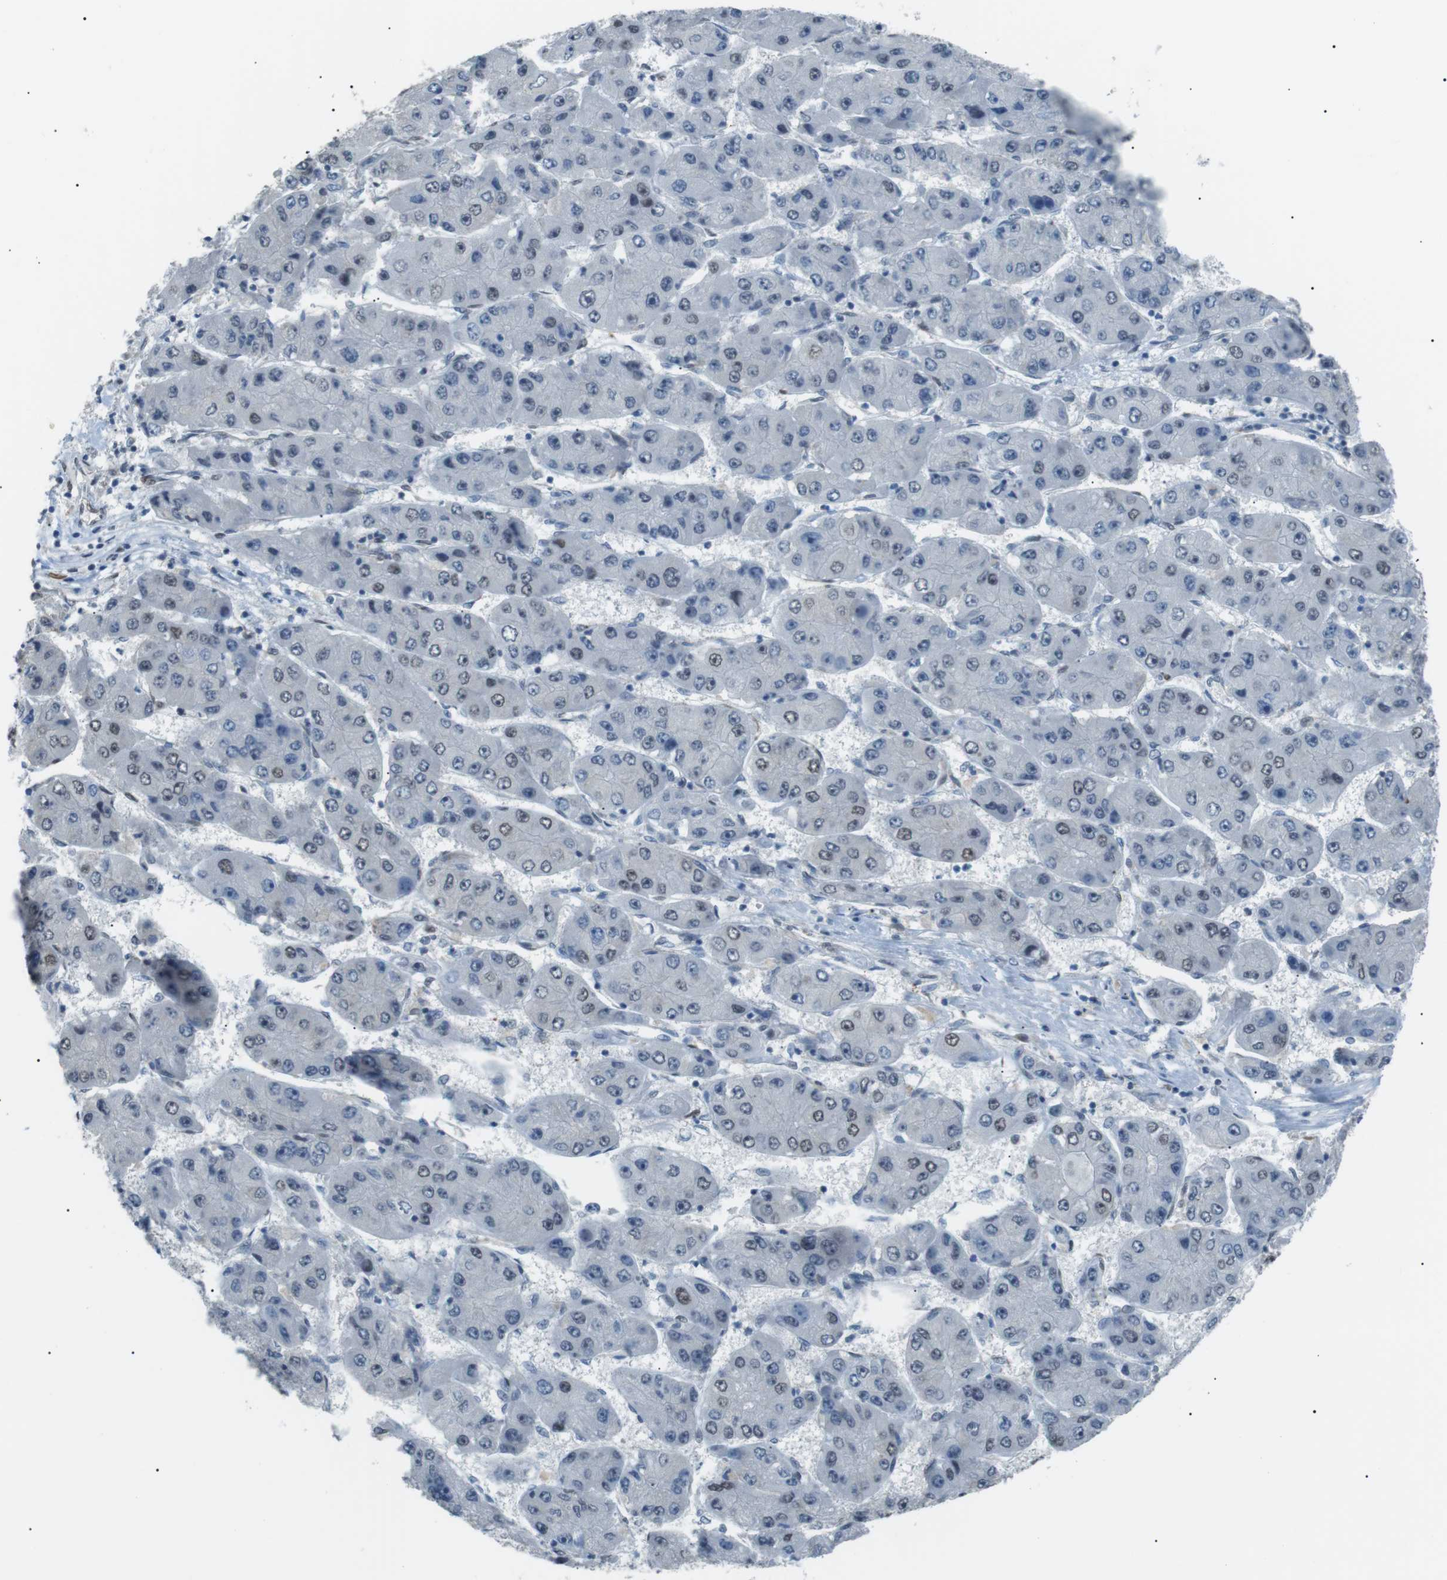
{"staining": {"intensity": "weak", "quantity": "<25%", "location": "nuclear"}, "tissue": "liver cancer", "cell_type": "Tumor cells", "image_type": "cancer", "snomed": [{"axis": "morphology", "description": "Carcinoma, Hepatocellular, NOS"}, {"axis": "topography", "description": "Liver"}], "caption": "DAB (3,3'-diaminobenzidine) immunohistochemical staining of human hepatocellular carcinoma (liver) shows no significant staining in tumor cells.", "gene": "SRPK2", "patient": {"sex": "female", "age": 61}}